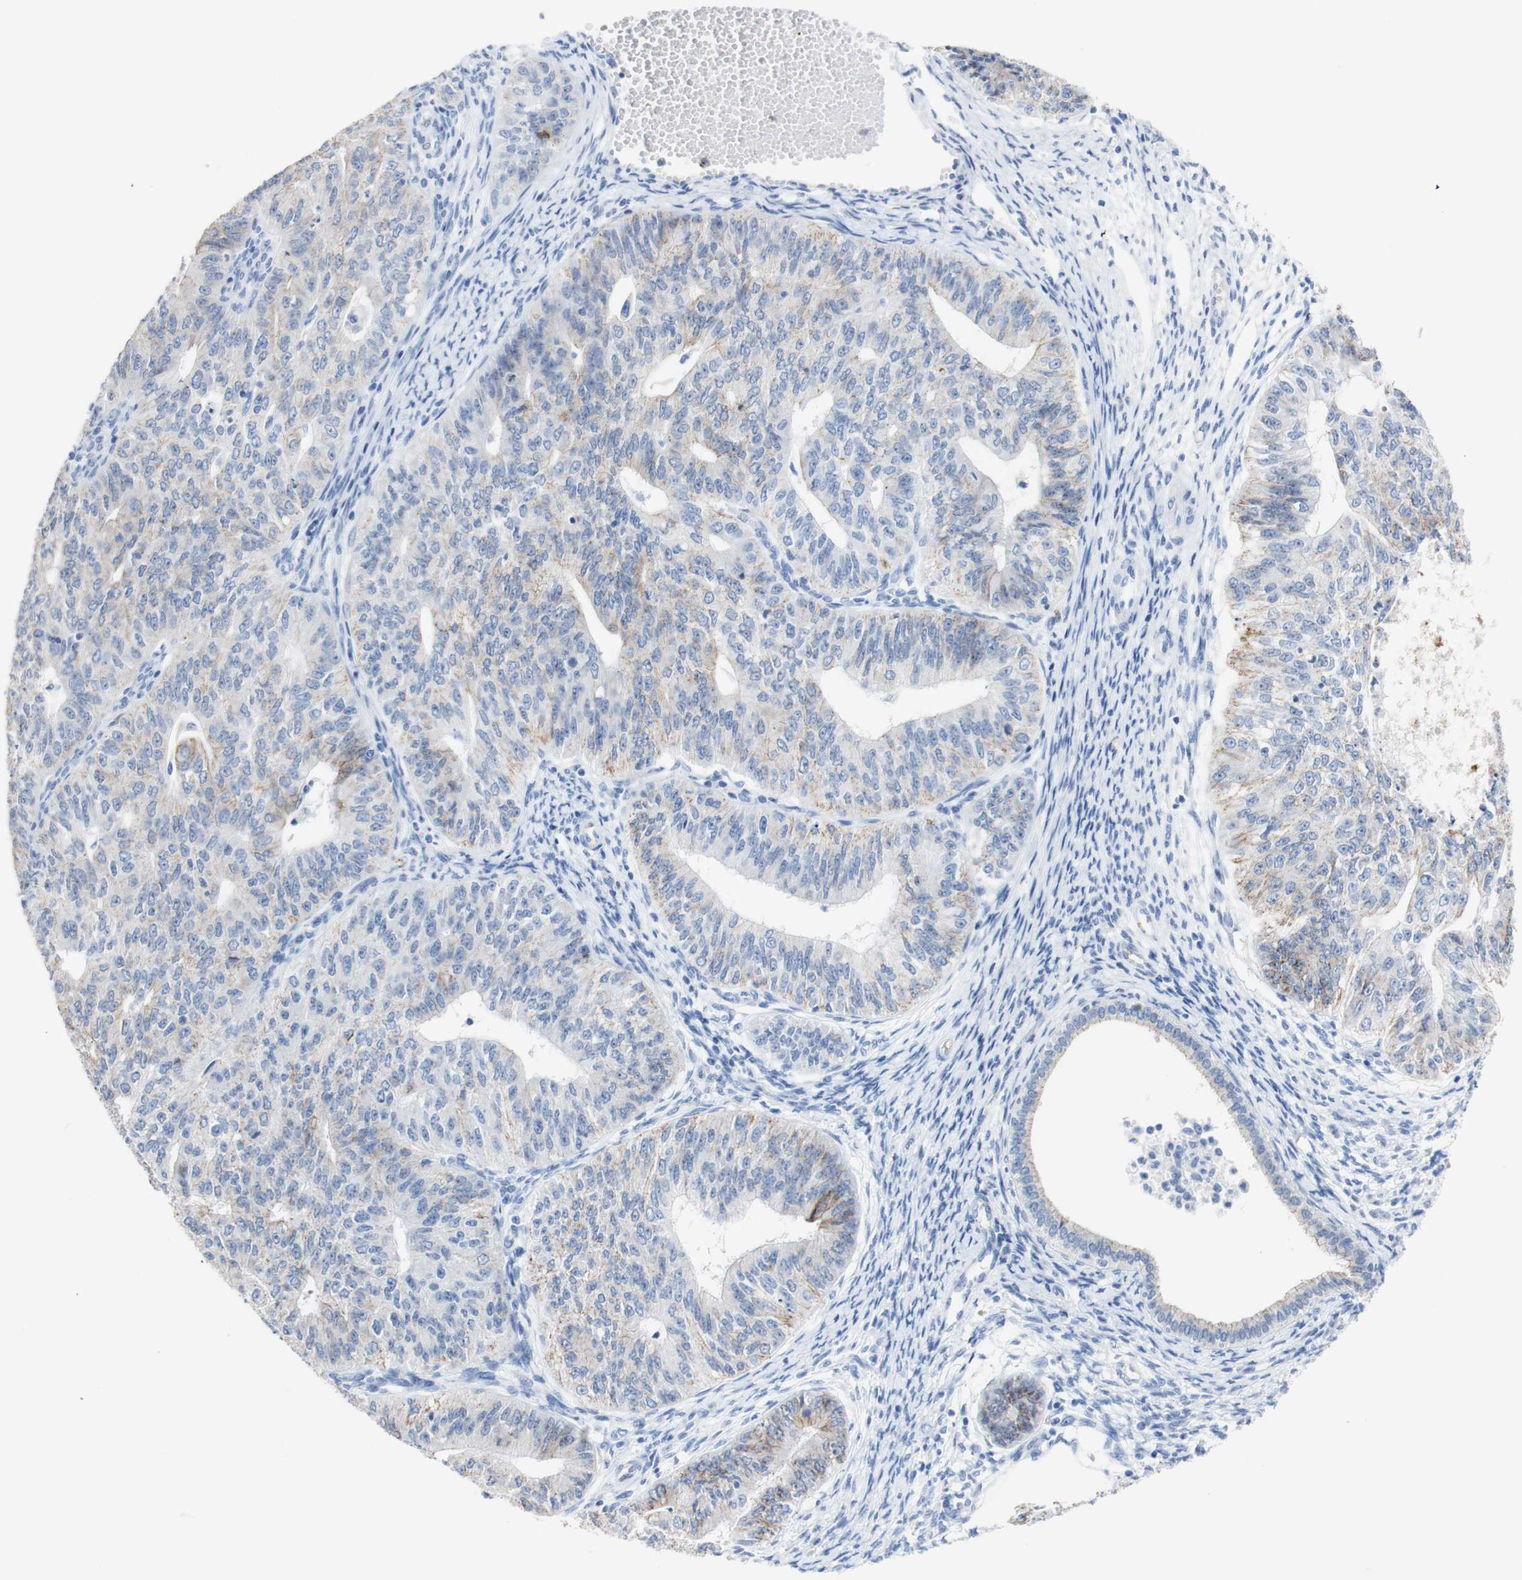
{"staining": {"intensity": "weak", "quantity": "<25%", "location": "cytoplasmic/membranous"}, "tissue": "endometrial cancer", "cell_type": "Tumor cells", "image_type": "cancer", "snomed": [{"axis": "morphology", "description": "Adenocarcinoma, NOS"}, {"axis": "topography", "description": "Endometrium"}], "caption": "Tumor cells are negative for protein expression in human adenocarcinoma (endometrial). The staining was performed using DAB (3,3'-diaminobenzidine) to visualize the protein expression in brown, while the nuclei were stained in blue with hematoxylin (Magnification: 20x).", "gene": "DSC2", "patient": {"sex": "female", "age": 32}}